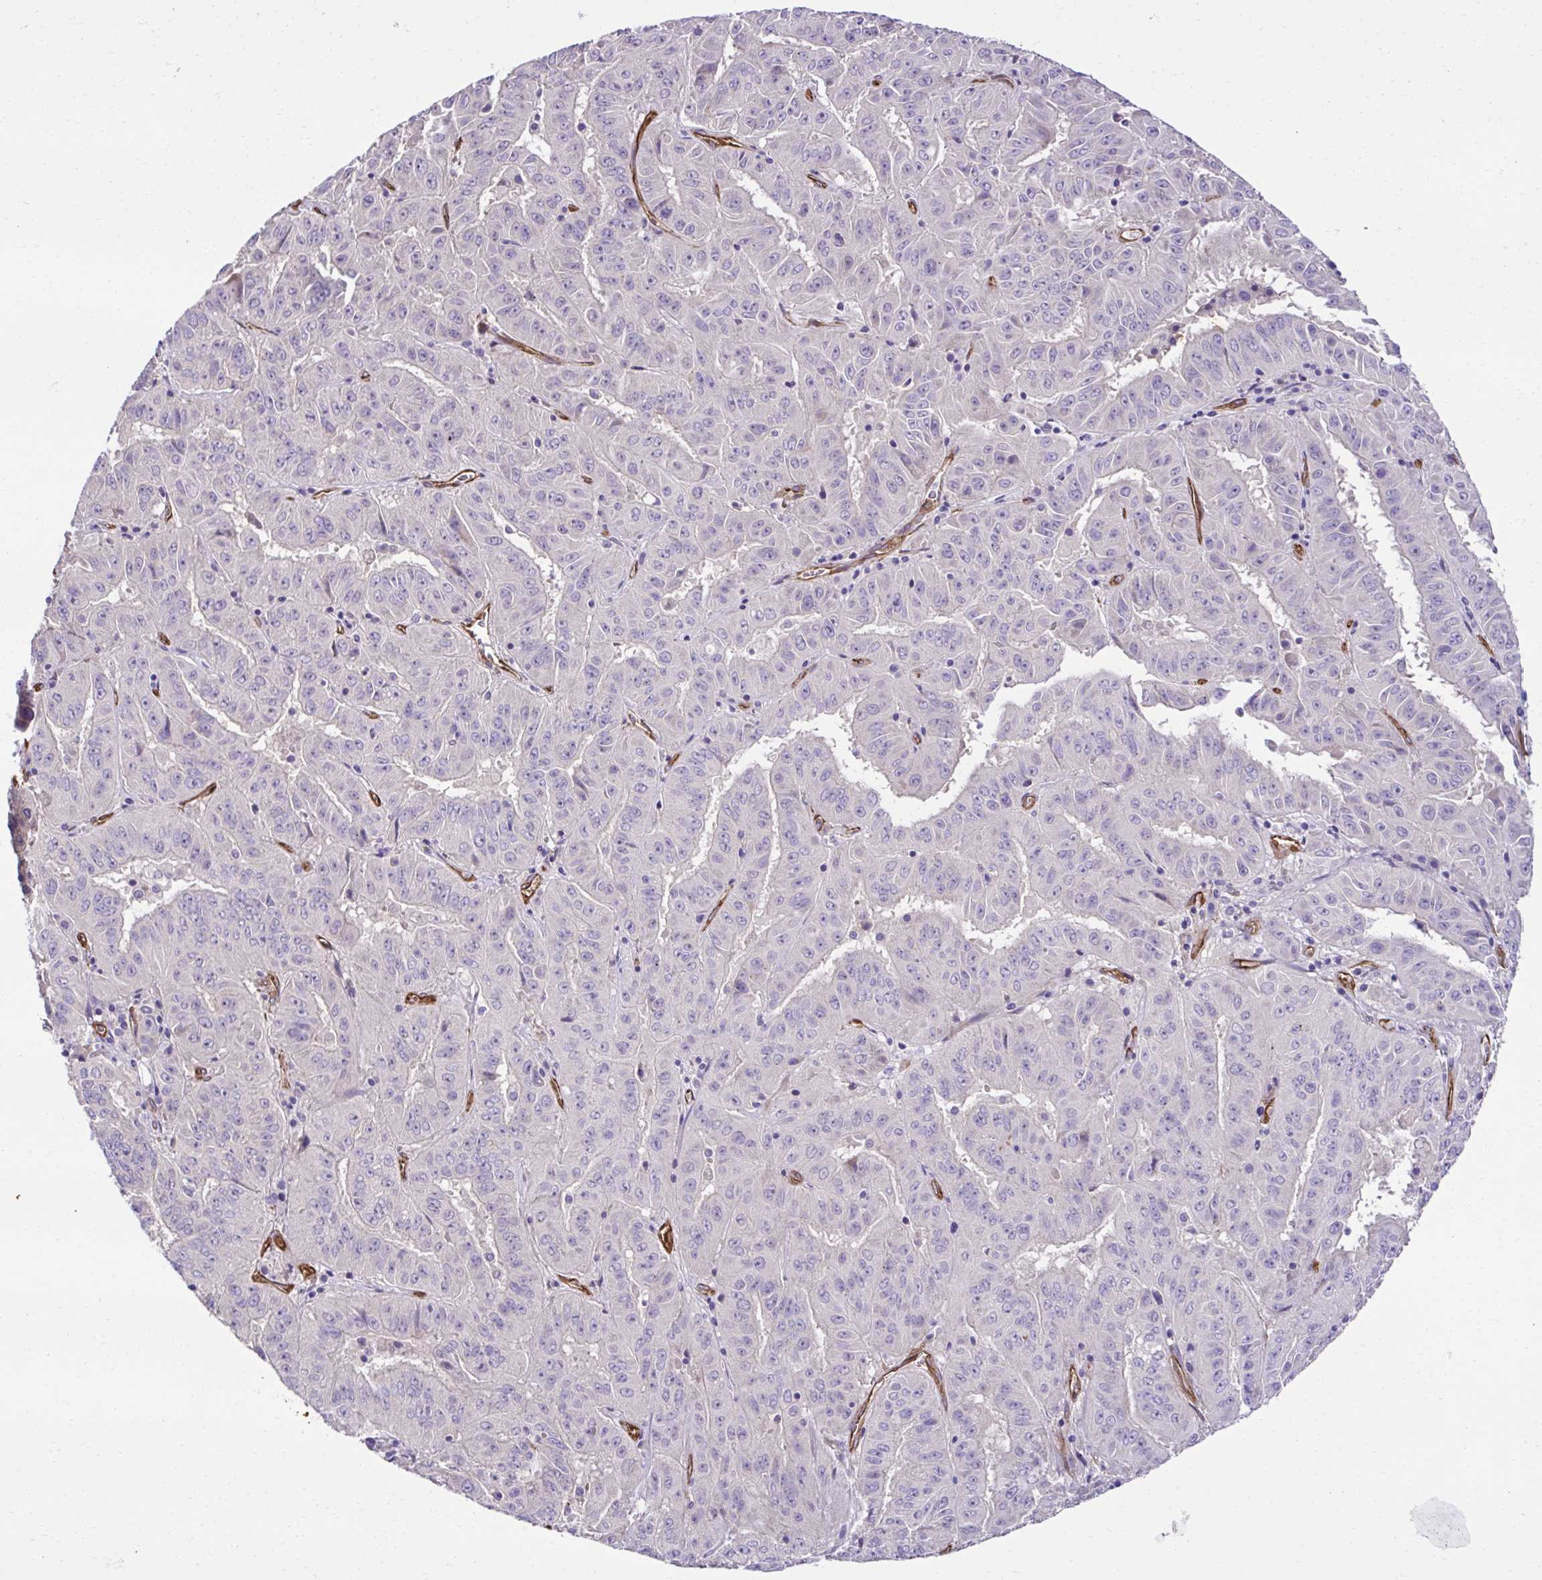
{"staining": {"intensity": "negative", "quantity": "none", "location": "none"}, "tissue": "pancreatic cancer", "cell_type": "Tumor cells", "image_type": "cancer", "snomed": [{"axis": "morphology", "description": "Adenocarcinoma, NOS"}, {"axis": "topography", "description": "Pancreas"}], "caption": "Protein analysis of pancreatic cancer shows no significant positivity in tumor cells.", "gene": "TRIM52", "patient": {"sex": "male", "age": 63}}